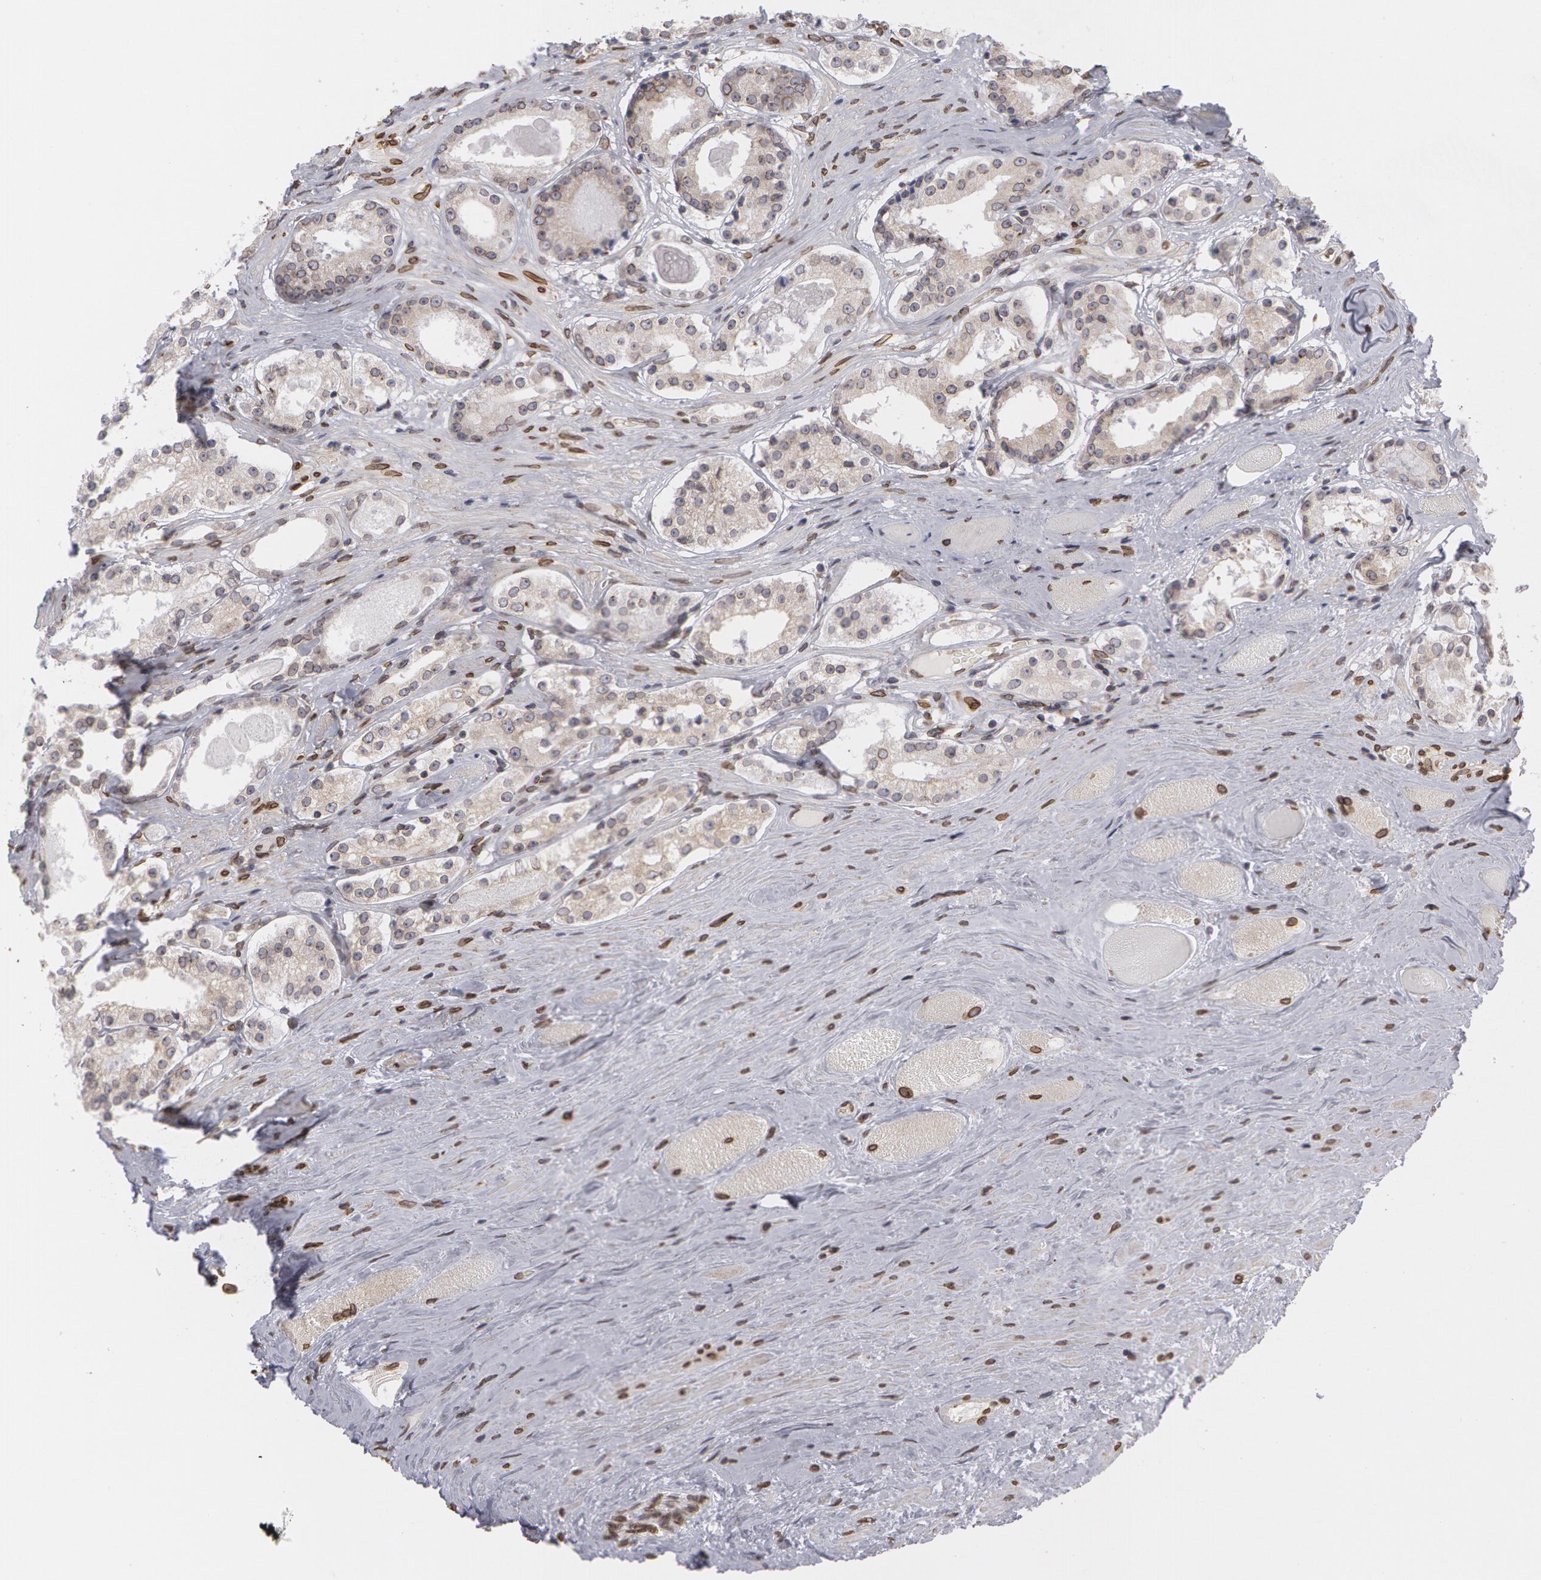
{"staining": {"intensity": "weak", "quantity": "<25%", "location": "nuclear"}, "tissue": "prostate cancer", "cell_type": "Tumor cells", "image_type": "cancer", "snomed": [{"axis": "morphology", "description": "Adenocarcinoma, Medium grade"}, {"axis": "topography", "description": "Prostate"}], "caption": "The micrograph exhibits no staining of tumor cells in medium-grade adenocarcinoma (prostate).", "gene": "EMD", "patient": {"sex": "male", "age": 73}}